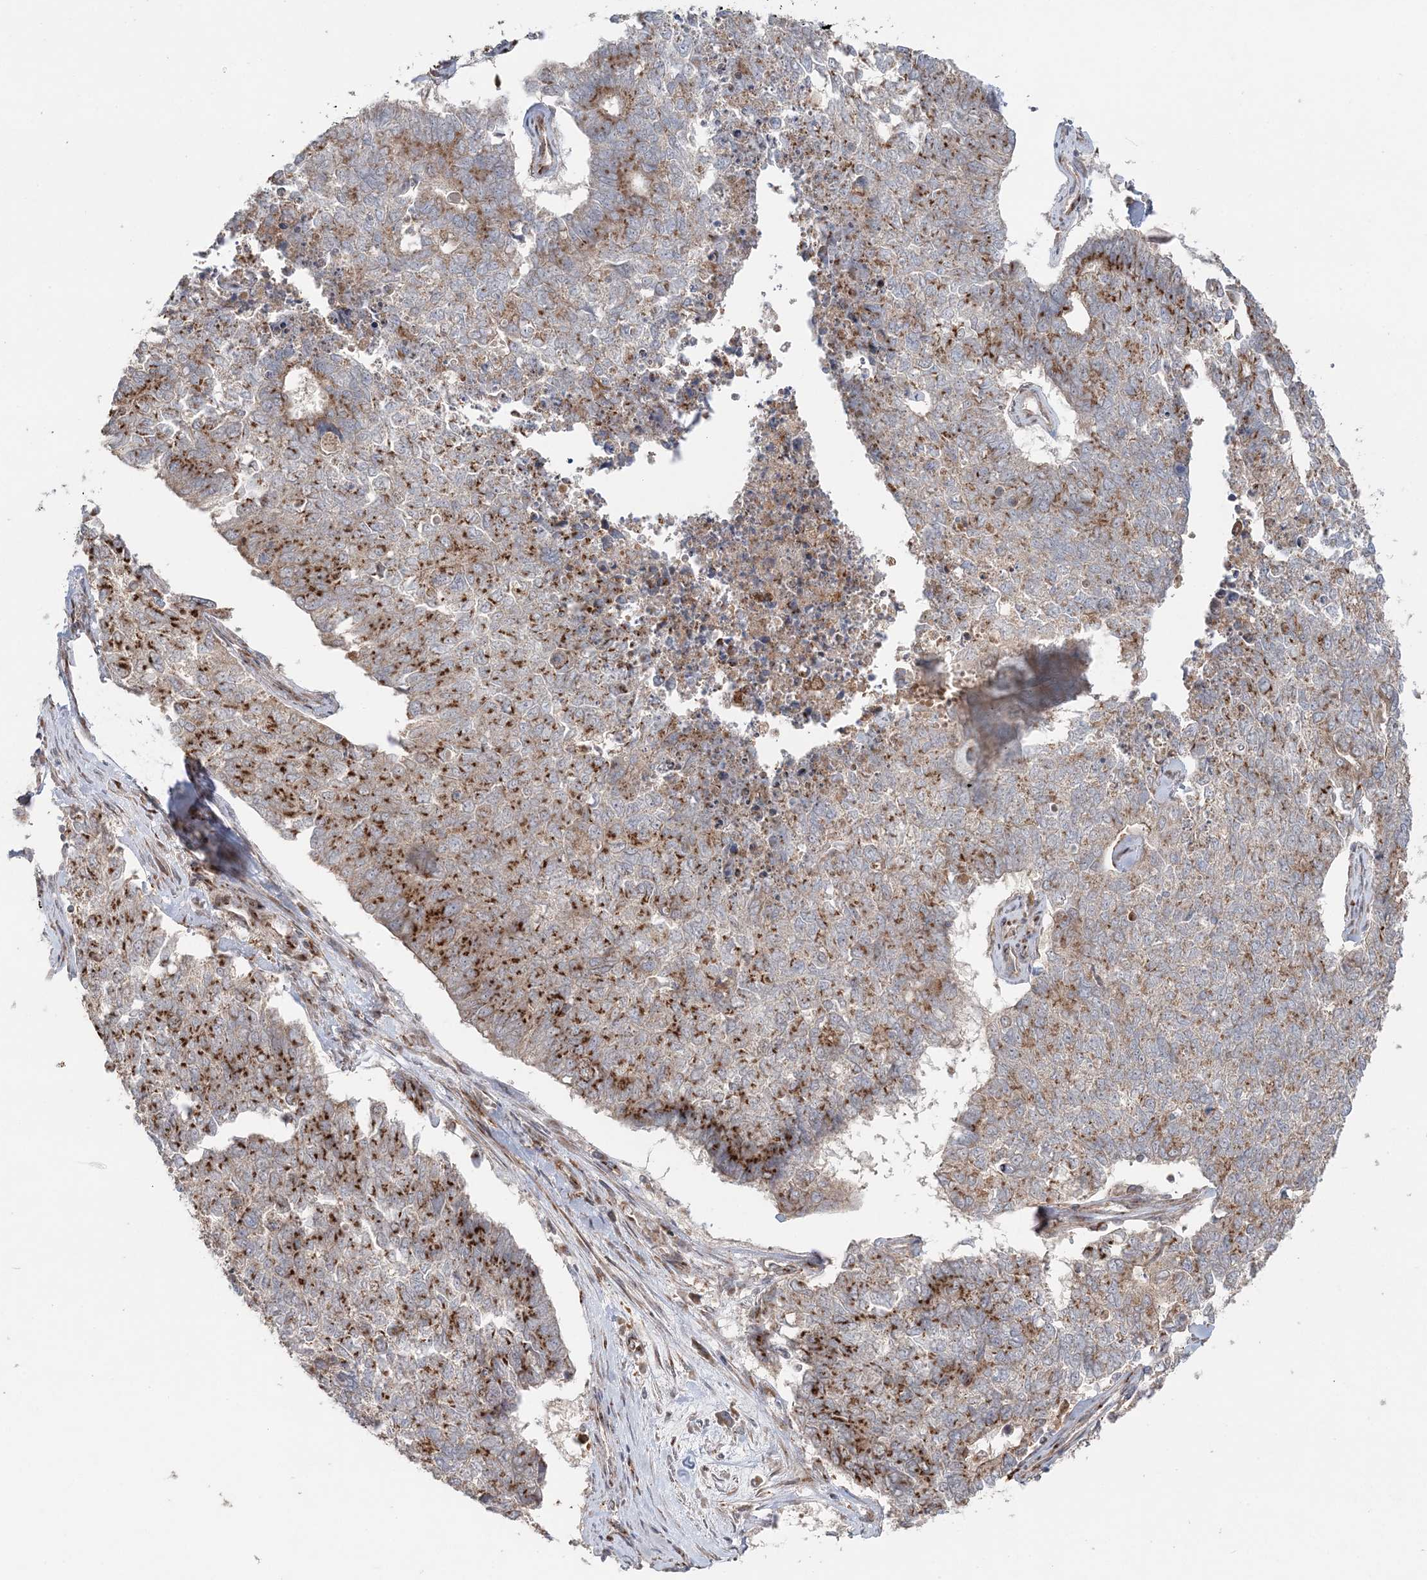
{"staining": {"intensity": "moderate", "quantity": "25%-75%", "location": "cytoplasmic/membranous"}, "tissue": "cervical cancer", "cell_type": "Tumor cells", "image_type": "cancer", "snomed": [{"axis": "morphology", "description": "Squamous cell carcinoma, NOS"}, {"axis": "topography", "description": "Cervix"}], "caption": "IHC of cervical cancer exhibits medium levels of moderate cytoplasmic/membranous staining in about 25%-75% of tumor cells.", "gene": "ABCC3", "patient": {"sex": "female", "age": 63}}